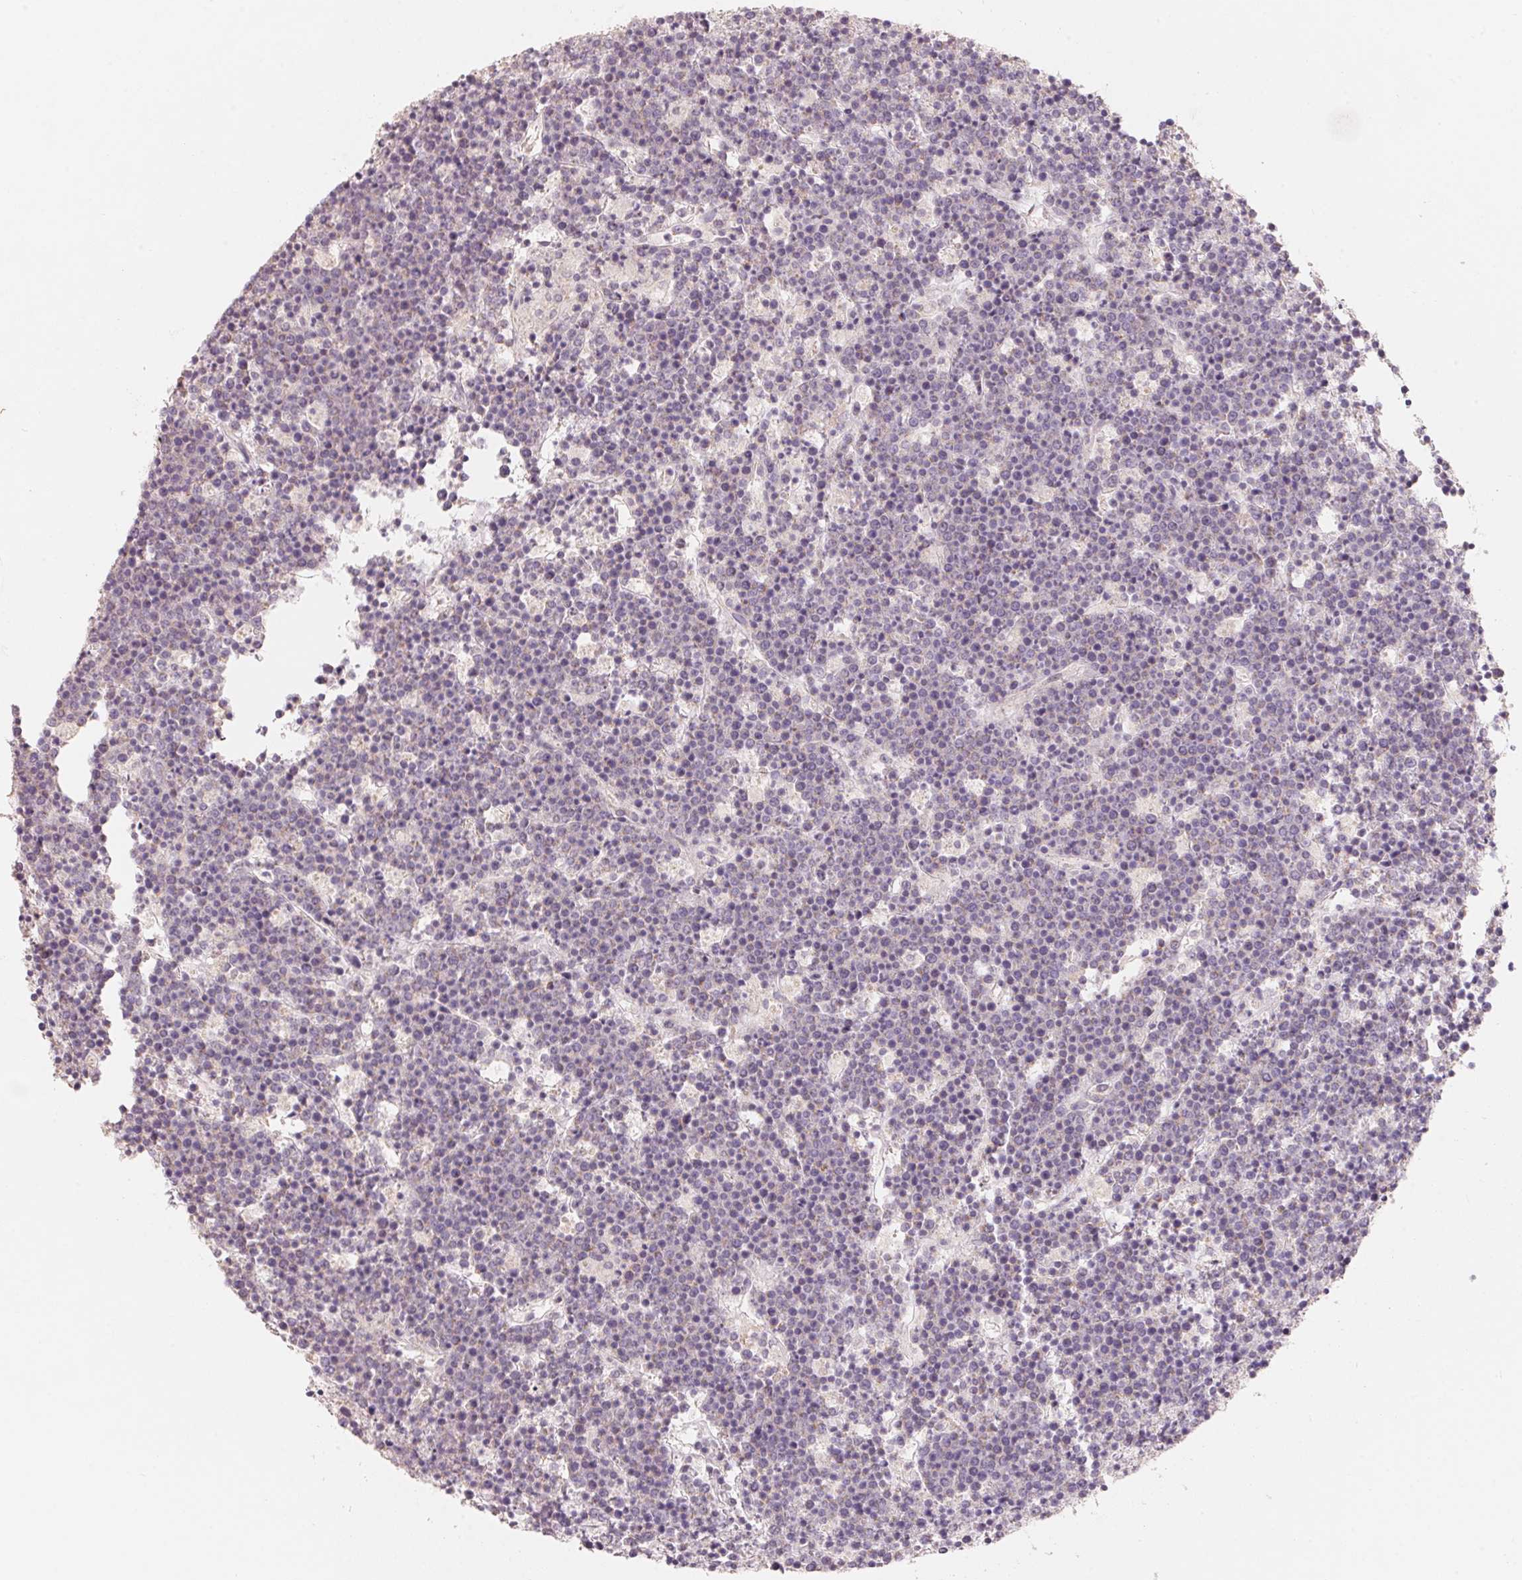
{"staining": {"intensity": "negative", "quantity": "none", "location": "none"}, "tissue": "lymphoma", "cell_type": "Tumor cells", "image_type": "cancer", "snomed": [{"axis": "morphology", "description": "Malignant lymphoma, non-Hodgkin's type, High grade"}, {"axis": "topography", "description": "Ovary"}], "caption": "This is a photomicrograph of immunohistochemistry (IHC) staining of lymphoma, which shows no expression in tumor cells.", "gene": "TP53AIP1", "patient": {"sex": "female", "age": 56}}